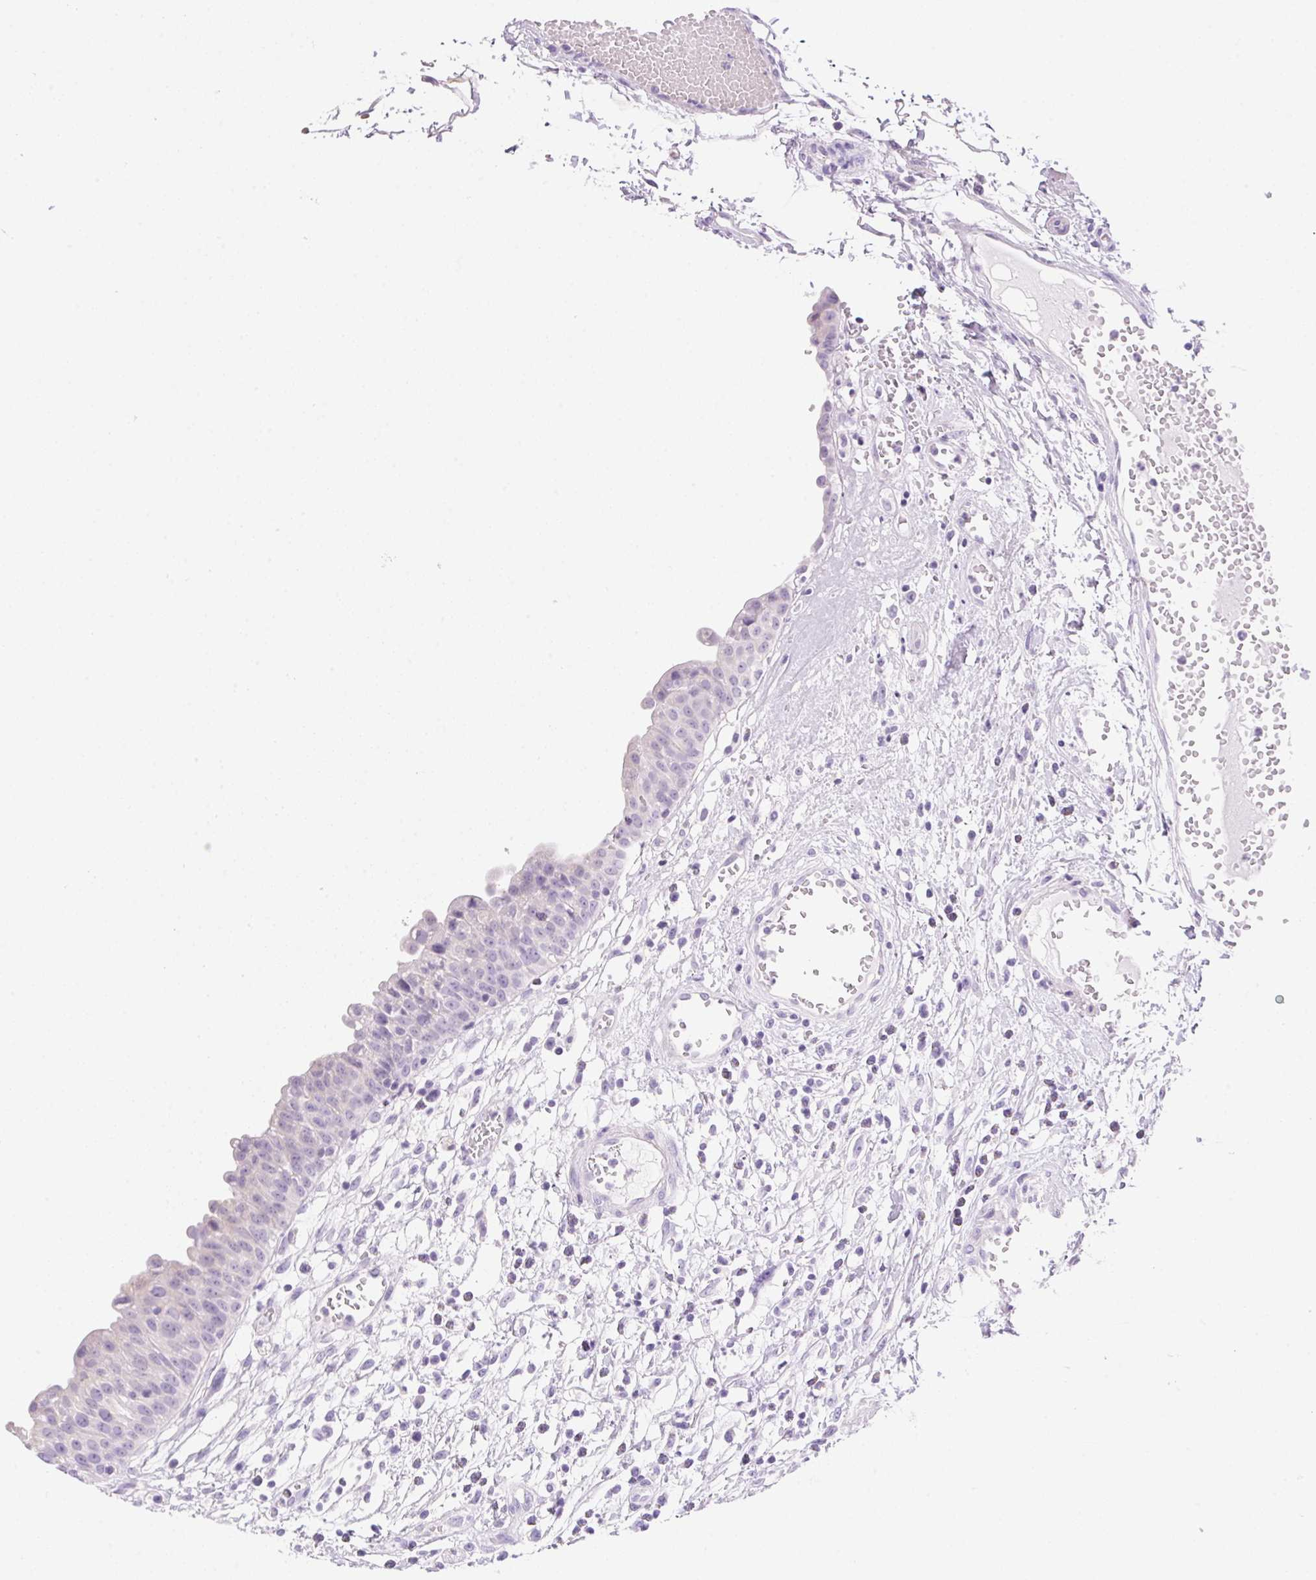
{"staining": {"intensity": "negative", "quantity": "none", "location": "none"}, "tissue": "urinary bladder", "cell_type": "Urothelial cells", "image_type": "normal", "snomed": [{"axis": "morphology", "description": "Normal tissue, NOS"}, {"axis": "topography", "description": "Urinary bladder"}], "caption": "Urothelial cells are negative for brown protein staining in unremarkable urinary bladder. The staining was performed using DAB (3,3'-diaminobenzidine) to visualize the protein expression in brown, while the nuclei were stained in blue with hematoxylin (Magnification: 20x).", "gene": "DHCR24", "patient": {"sex": "male", "age": 64}}